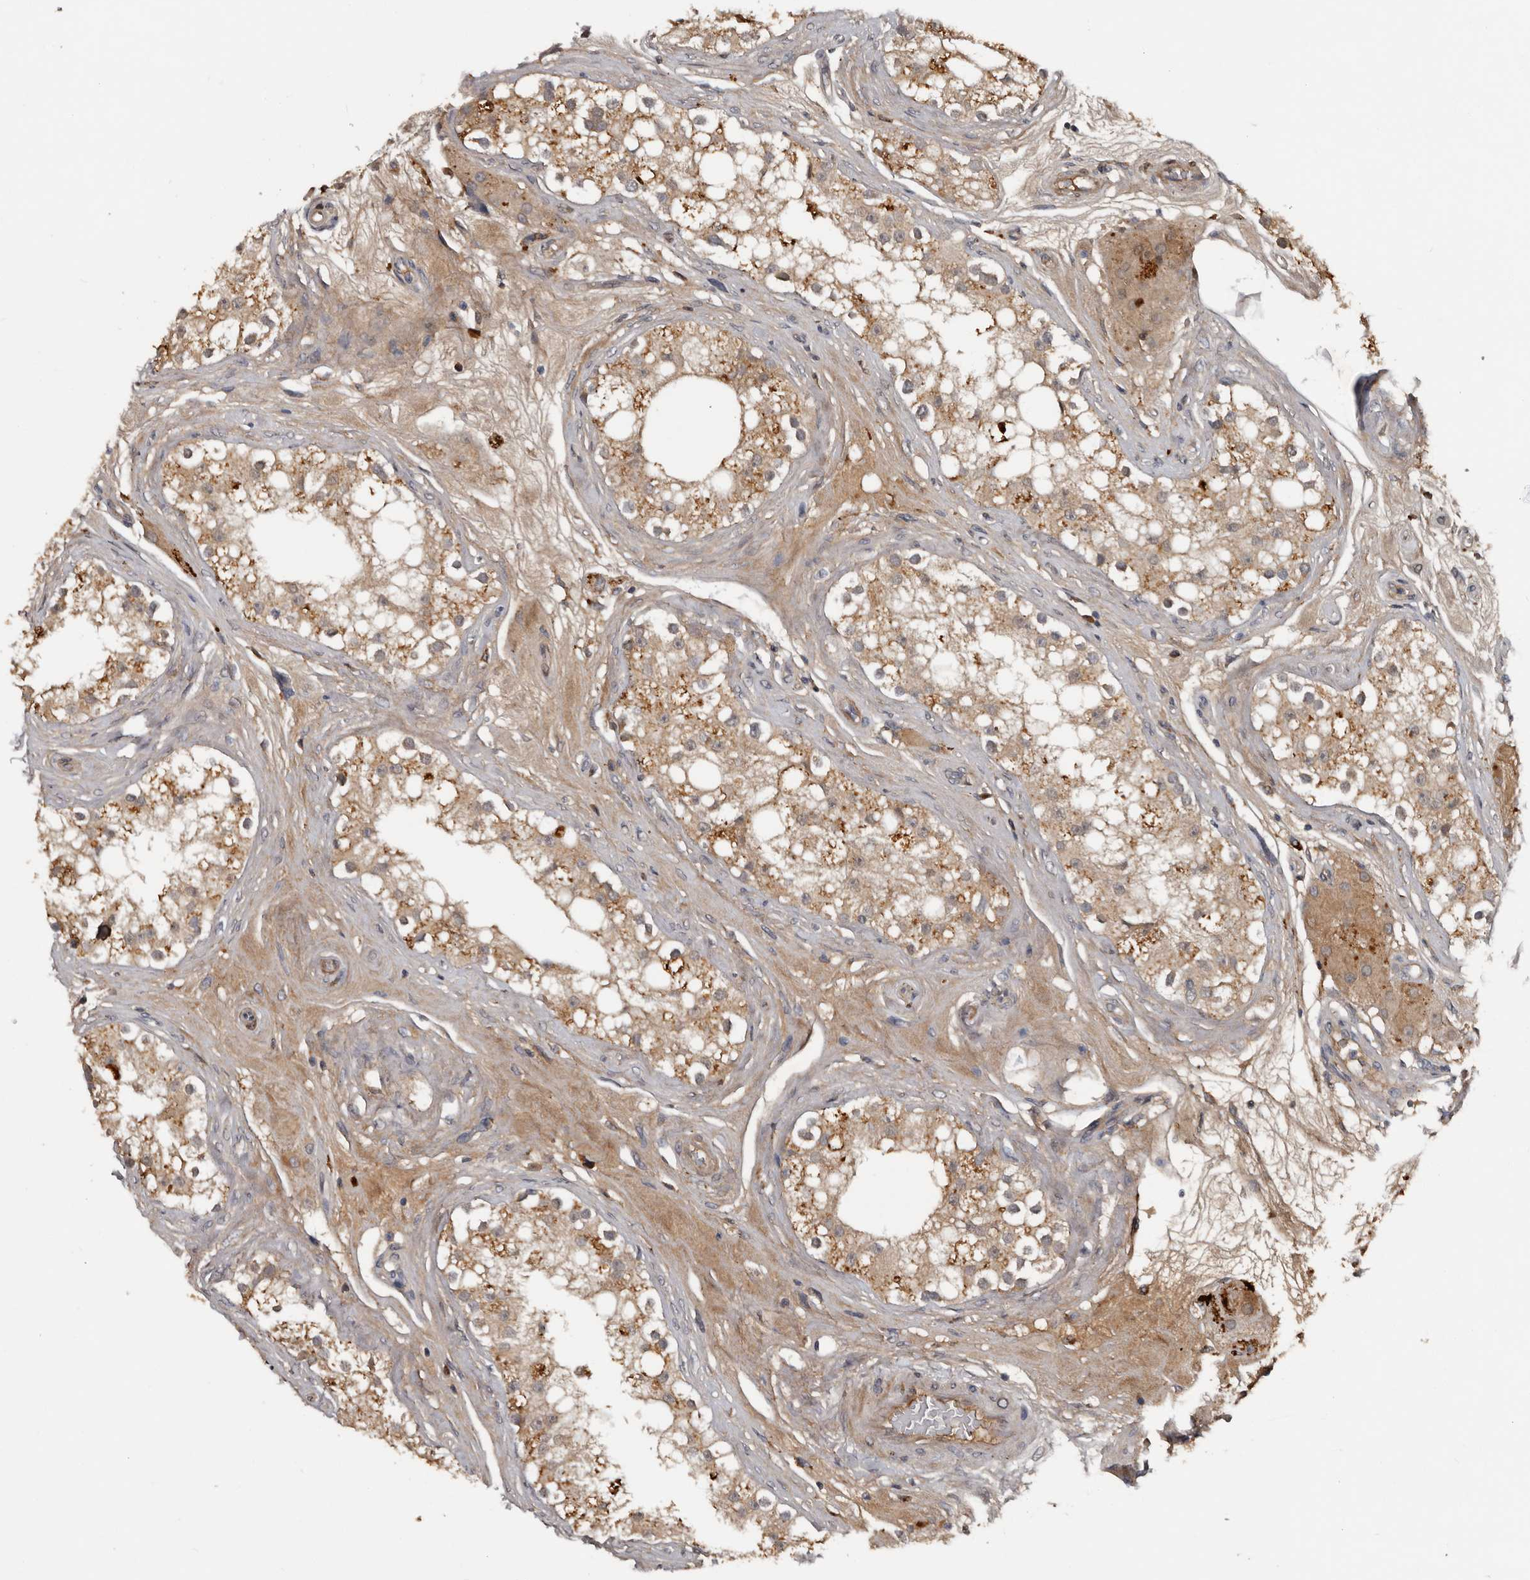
{"staining": {"intensity": "moderate", "quantity": ">75%", "location": "cytoplasmic/membranous"}, "tissue": "testis", "cell_type": "Cells in seminiferous ducts", "image_type": "normal", "snomed": [{"axis": "morphology", "description": "Normal tissue, NOS"}, {"axis": "topography", "description": "Testis"}], "caption": "Brown immunohistochemical staining in unremarkable testis shows moderate cytoplasmic/membranous expression in about >75% of cells in seminiferous ducts. The staining was performed using DAB (3,3'-diaminobenzidine) to visualize the protein expression in brown, while the nuclei were stained in blue with hematoxylin (Magnification: 20x).", "gene": "DNAJB4", "patient": {"sex": "male", "age": 84}}